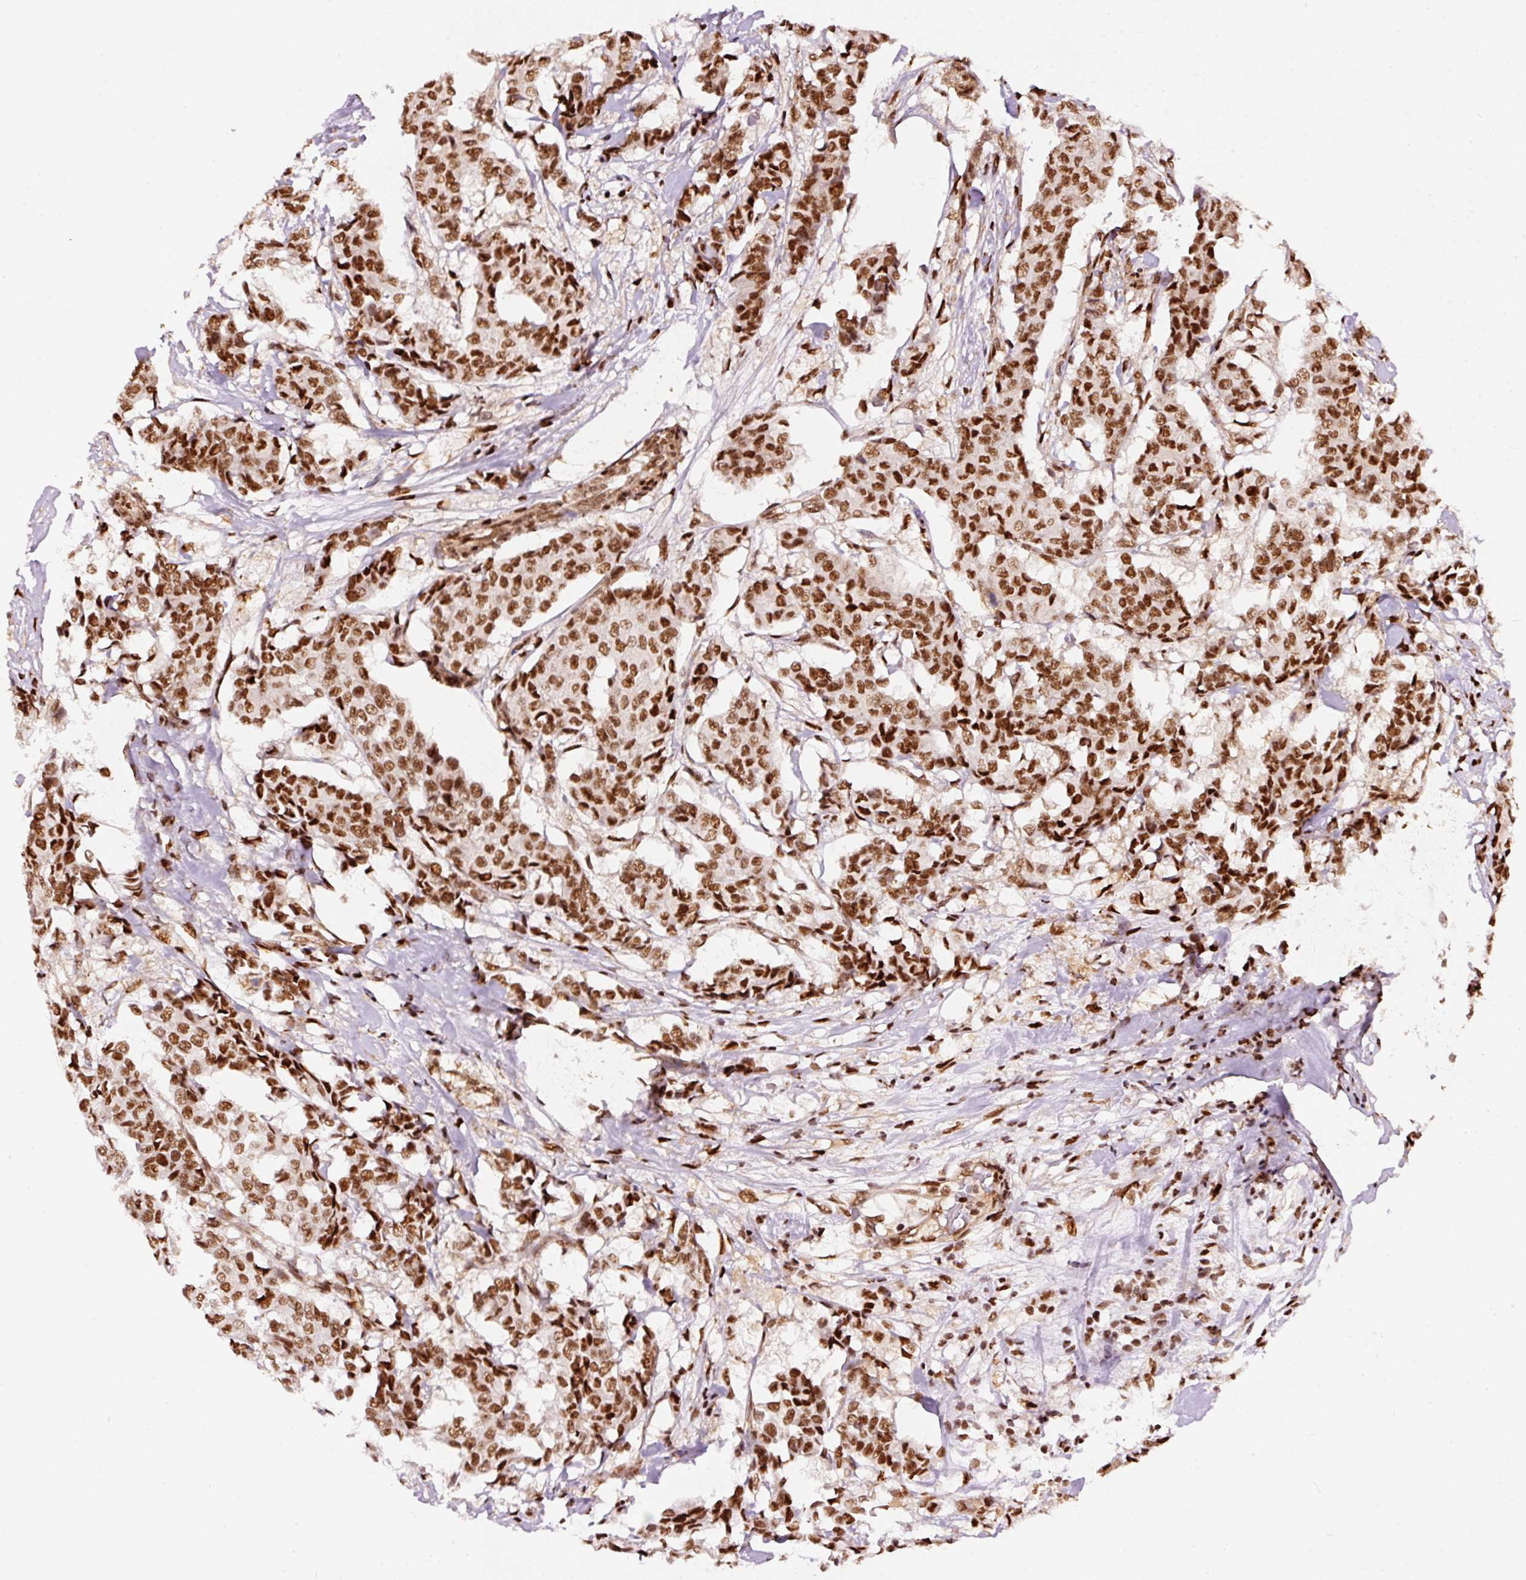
{"staining": {"intensity": "strong", "quantity": ">75%", "location": "nuclear"}, "tissue": "breast cancer", "cell_type": "Tumor cells", "image_type": "cancer", "snomed": [{"axis": "morphology", "description": "Duct carcinoma"}, {"axis": "topography", "description": "Breast"}], "caption": "High-power microscopy captured an IHC histopathology image of breast intraductal carcinoma, revealing strong nuclear staining in about >75% of tumor cells.", "gene": "HNRNPC", "patient": {"sex": "female", "age": 75}}